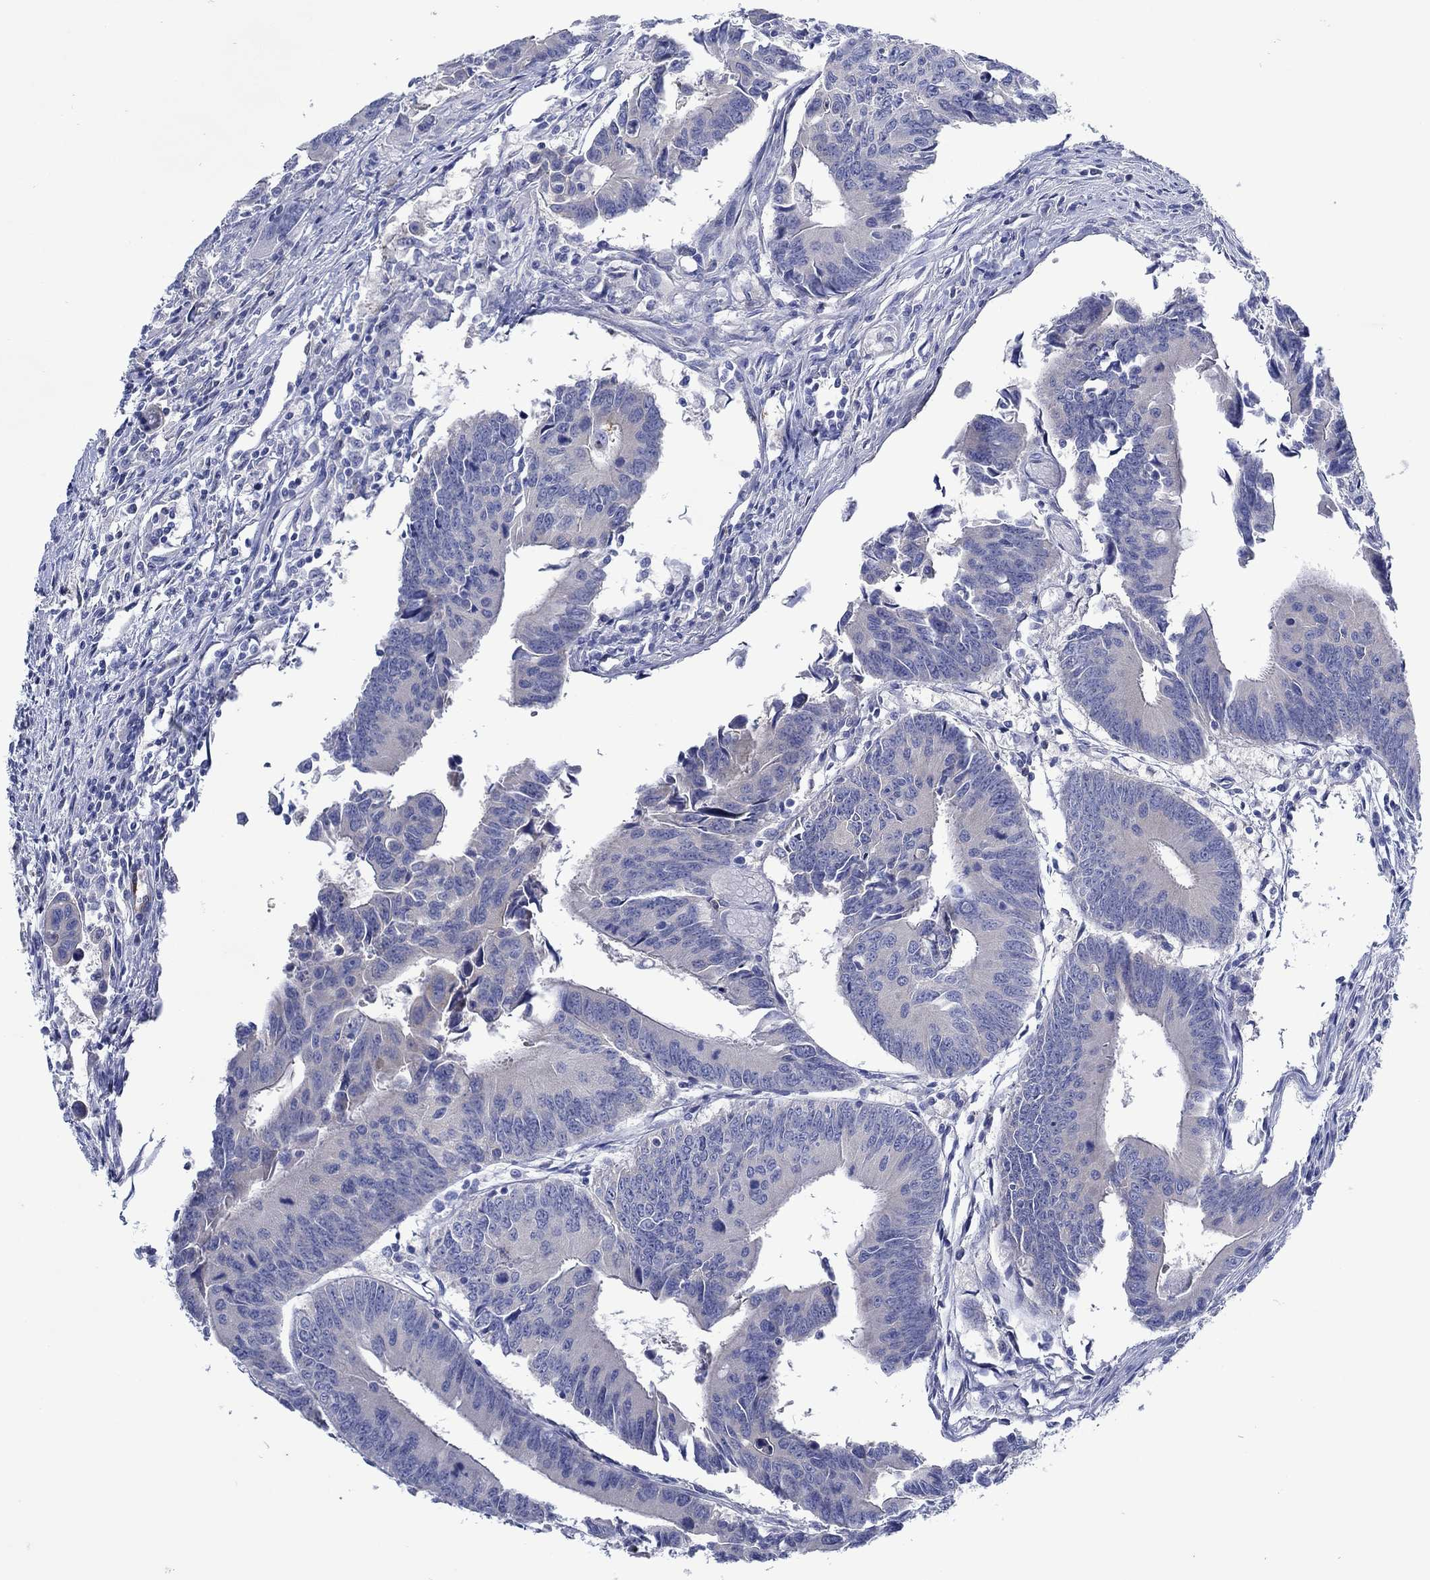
{"staining": {"intensity": "negative", "quantity": "none", "location": "none"}, "tissue": "colorectal cancer", "cell_type": "Tumor cells", "image_type": "cancer", "snomed": [{"axis": "morphology", "description": "Adenocarcinoma, NOS"}, {"axis": "topography", "description": "Rectum"}], "caption": "Immunohistochemical staining of human colorectal cancer exhibits no significant positivity in tumor cells.", "gene": "TRIM16", "patient": {"sex": "male", "age": 67}}